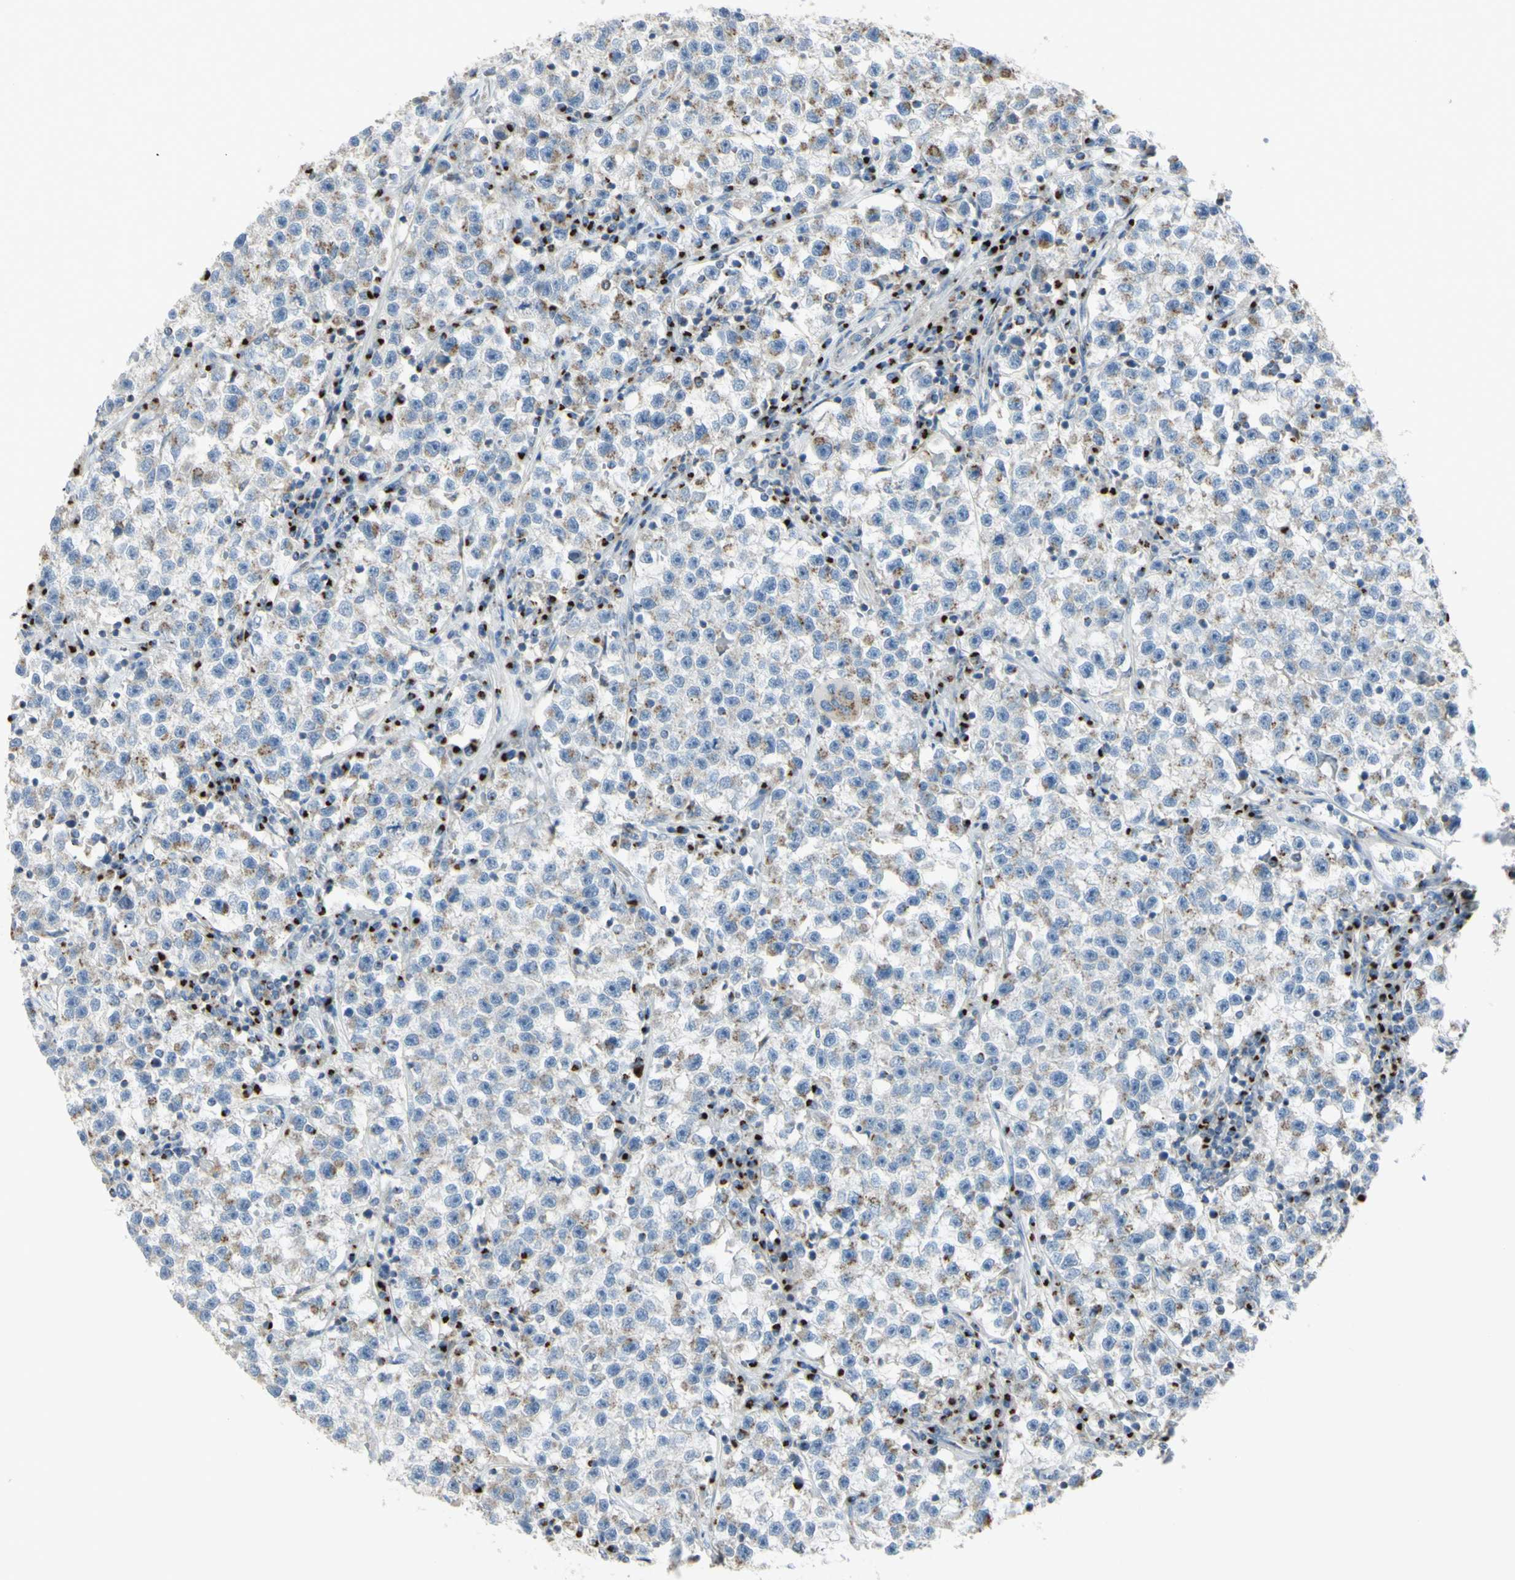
{"staining": {"intensity": "weak", "quantity": "25%-75%", "location": "cytoplasmic/membranous"}, "tissue": "testis cancer", "cell_type": "Tumor cells", "image_type": "cancer", "snomed": [{"axis": "morphology", "description": "Seminoma, NOS"}, {"axis": "topography", "description": "Testis"}], "caption": "Testis cancer (seminoma) stained with IHC reveals weak cytoplasmic/membranous positivity in approximately 25%-75% of tumor cells.", "gene": "B4GALT3", "patient": {"sex": "male", "age": 22}}